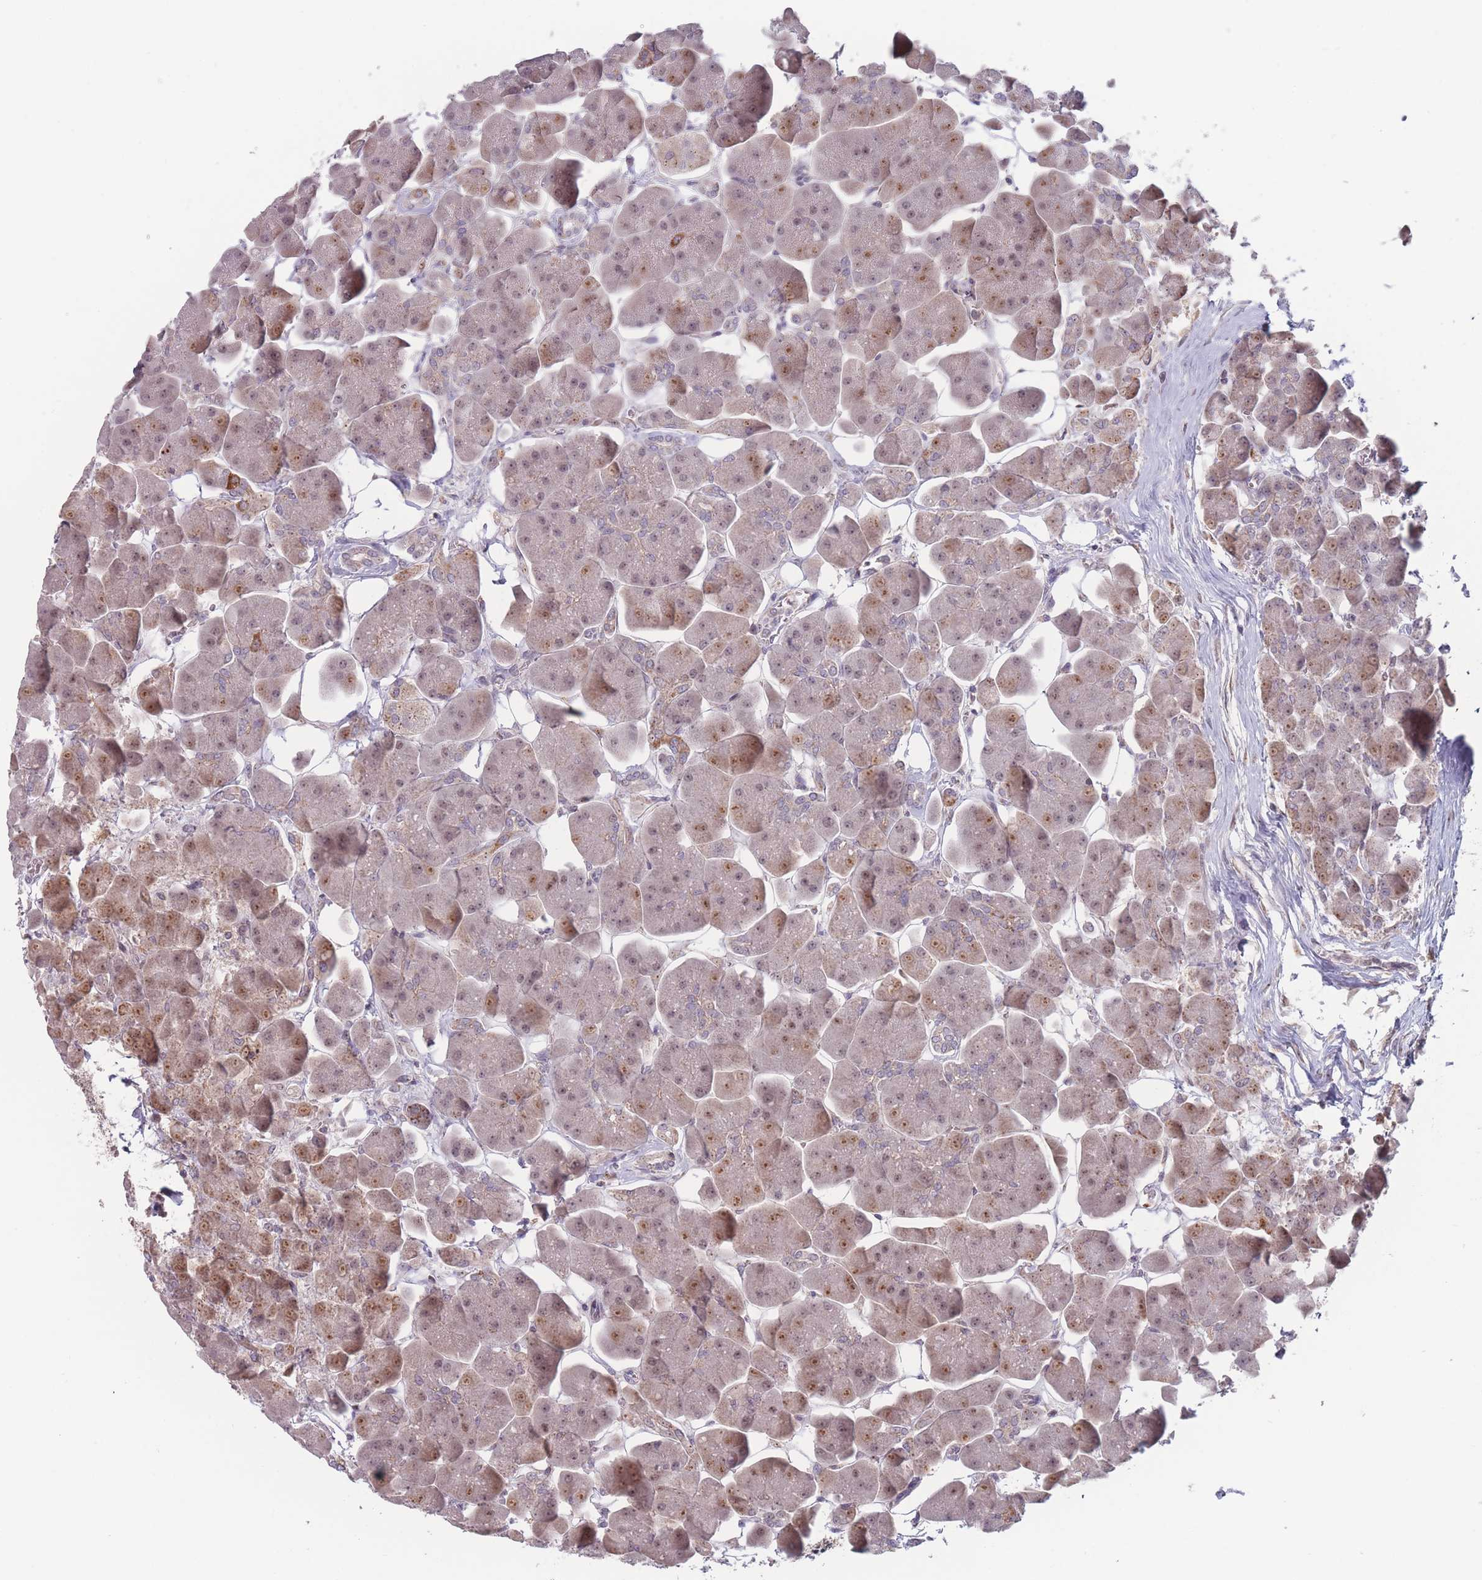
{"staining": {"intensity": "weak", "quantity": ">75%", "location": "cytoplasmic/membranous,nuclear"}, "tissue": "pancreas", "cell_type": "Exocrine glandular cells", "image_type": "normal", "snomed": [{"axis": "morphology", "description": "Normal tissue, NOS"}, {"axis": "topography", "description": "Pancreas"}], "caption": "Weak cytoplasmic/membranous,nuclear protein expression is identified in about >75% of exocrine glandular cells in pancreas.", "gene": "TMEM232", "patient": {"sex": "male", "age": 66}}